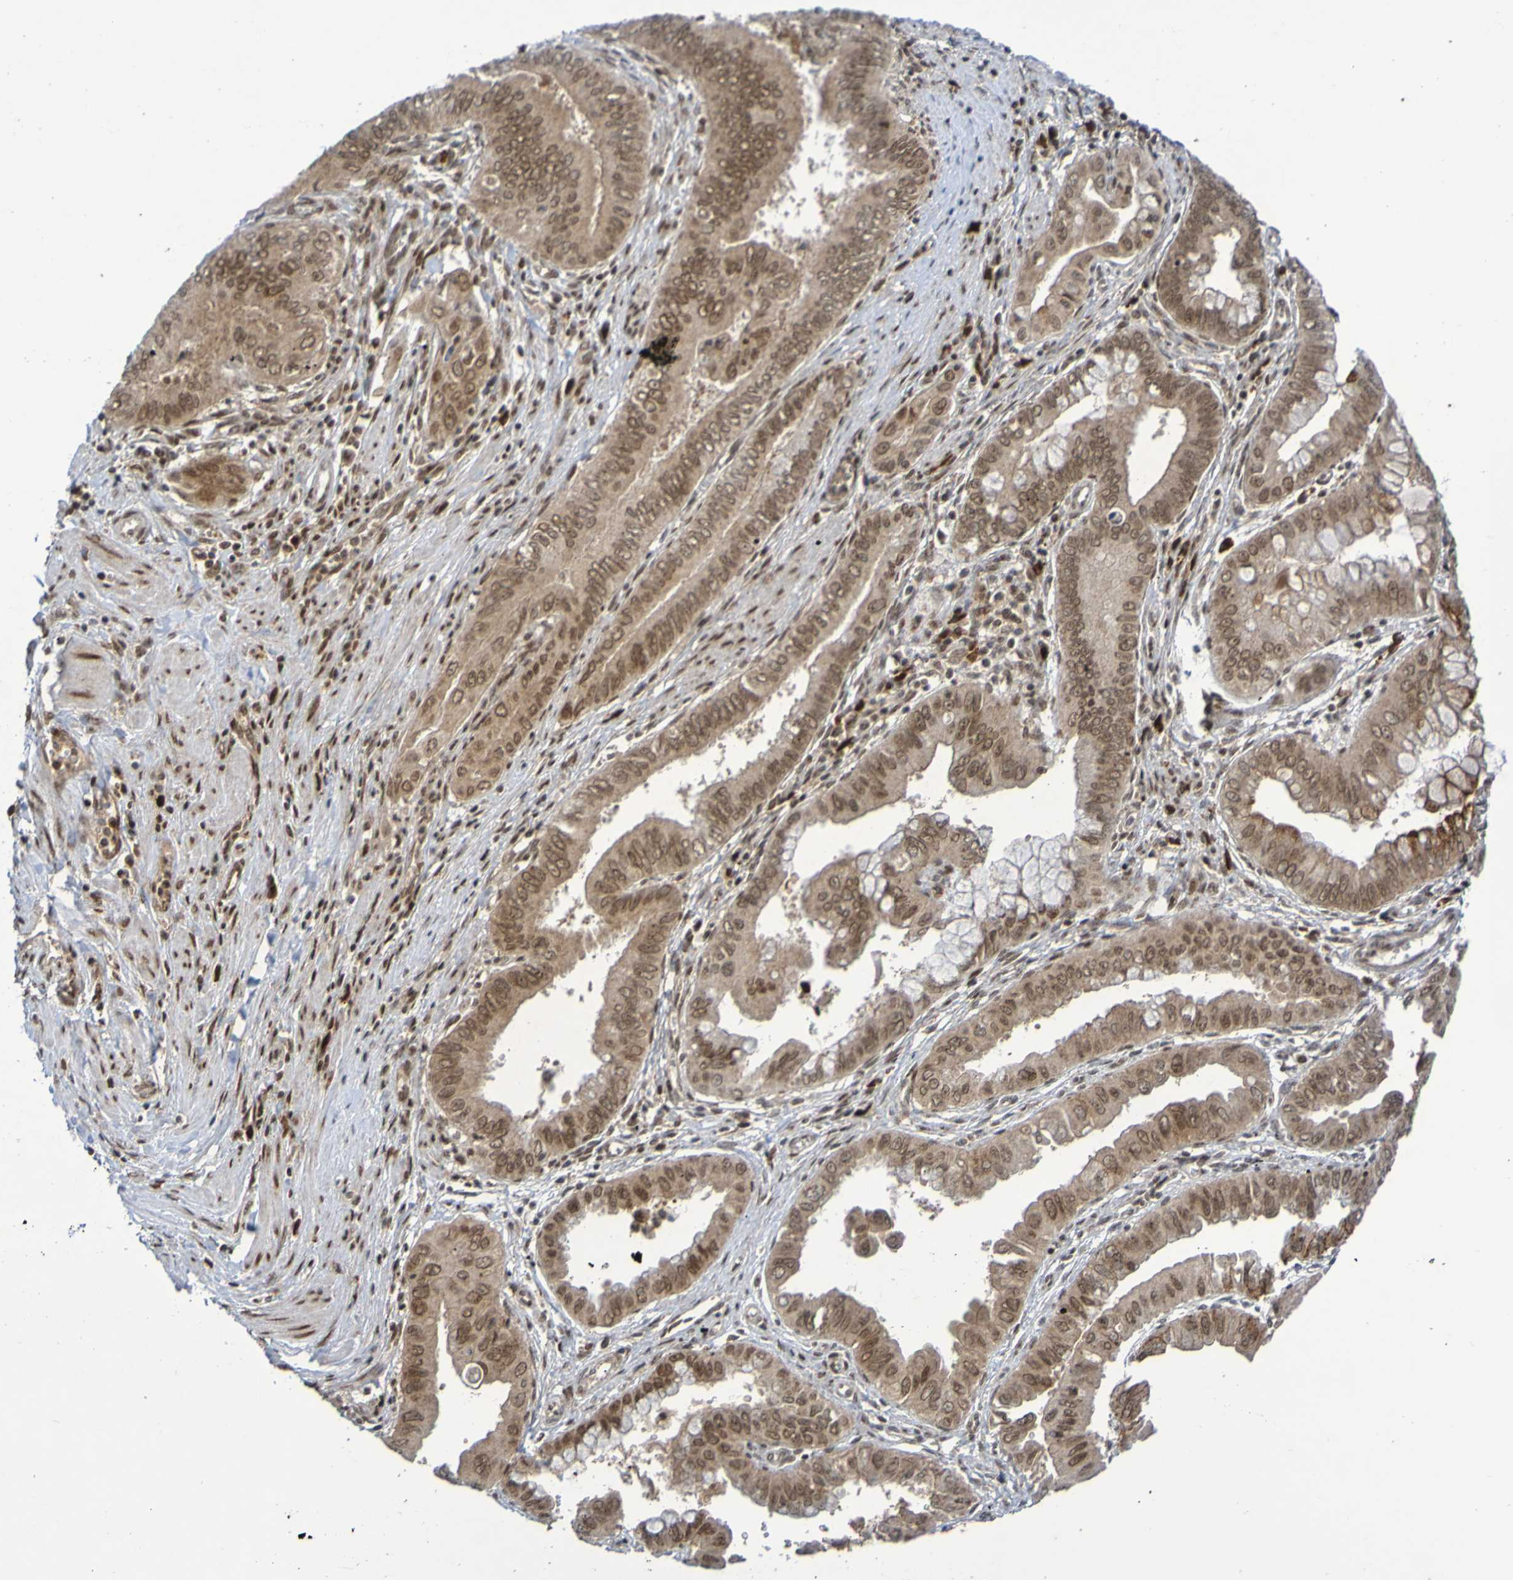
{"staining": {"intensity": "moderate", "quantity": ">75%", "location": "cytoplasmic/membranous,nuclear"}, "tissue": "pancreatic cancer", "cell_type": "Tumor cells", "image_type": "cancer", "snomed": [{"axis": "morphology", "description": "Normal tissue, NOS"}, {"axis": "topography", "description": "Lymph node"}], "caption": "Human pancreatic cancer stained for a protein (brown) reveals moderate cytoplasmic/membranous and nuclear positive expression in approximately >75% of tumor cells.", "gene": "ITLN1", "patient": {"sex": "male", "age": 50}}